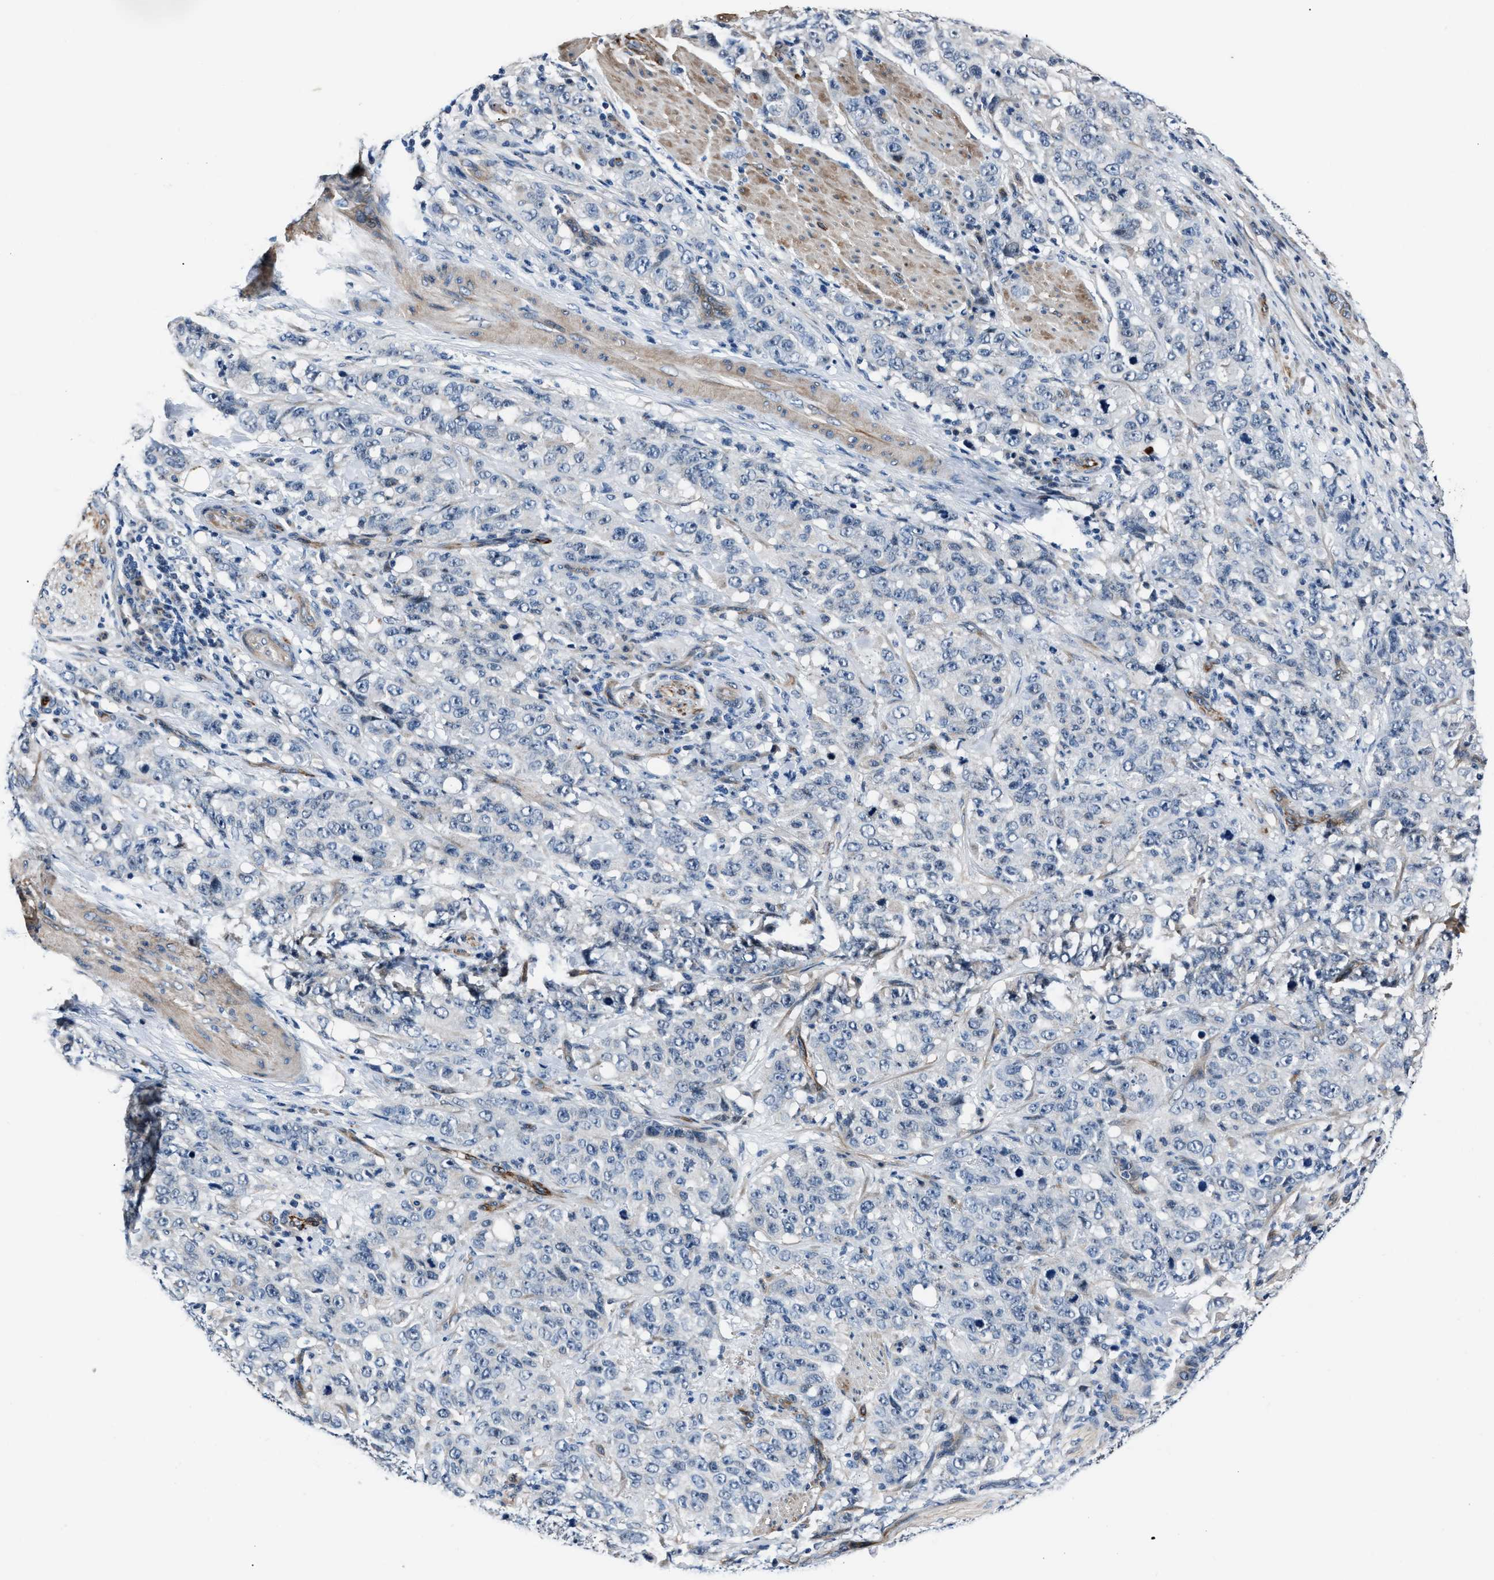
{"staining": {"intensity": "negative", "quantity": "none", "location": "none"}, "tissue": "stomach cancer", "cell_type": "Tumor cells", "image_type": "cancer", "snomed": [{"axis": "morphology", "description": "Adenocarcinoma, NOS"}, {"axis": "topography", "description": "Stomach"}], "caption": "This is an IHC histopathology image of adenocarcinoma (stomach). There is no positivity in tumor cells.", "gene": "MPDZ", "patient": {"sex": "male", "age": 48}}